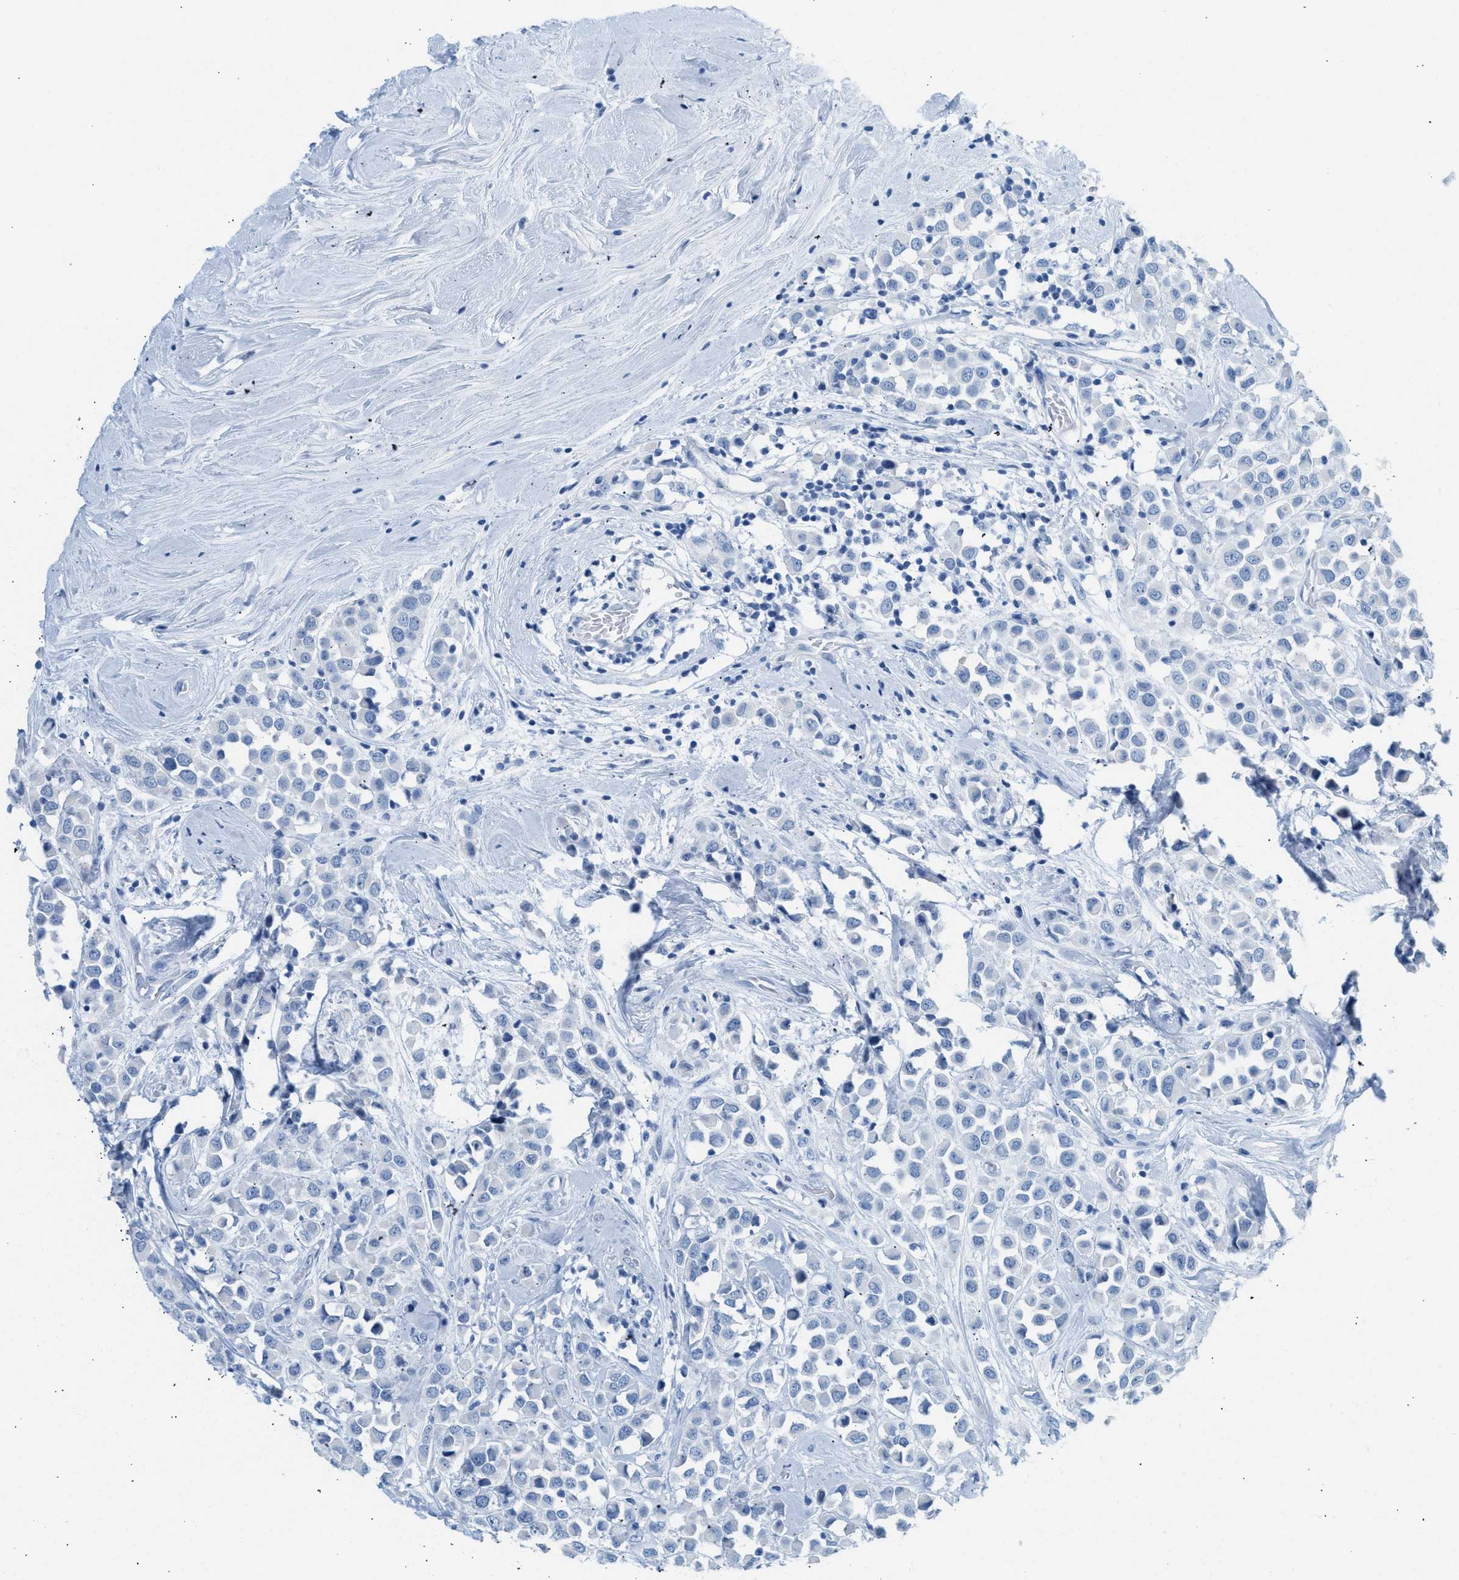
{"staining": {"intensity": "negative", "quantity": "none", "location": "none"}, "tissue": "breast cancer", "cell_type": "Tumor cells", "image_type": "cancer", "snomed": [{"axis": "morphology", "description": "Duct carcinoma"}, {"axis": "topography", "description": "Breast"}], "caption": "Tumor cells show no significant protein positivity in breast cancer (intraductal carcinoma).", "gene": "SPAM1", "patient": {"sex": "female", "age": 61}}